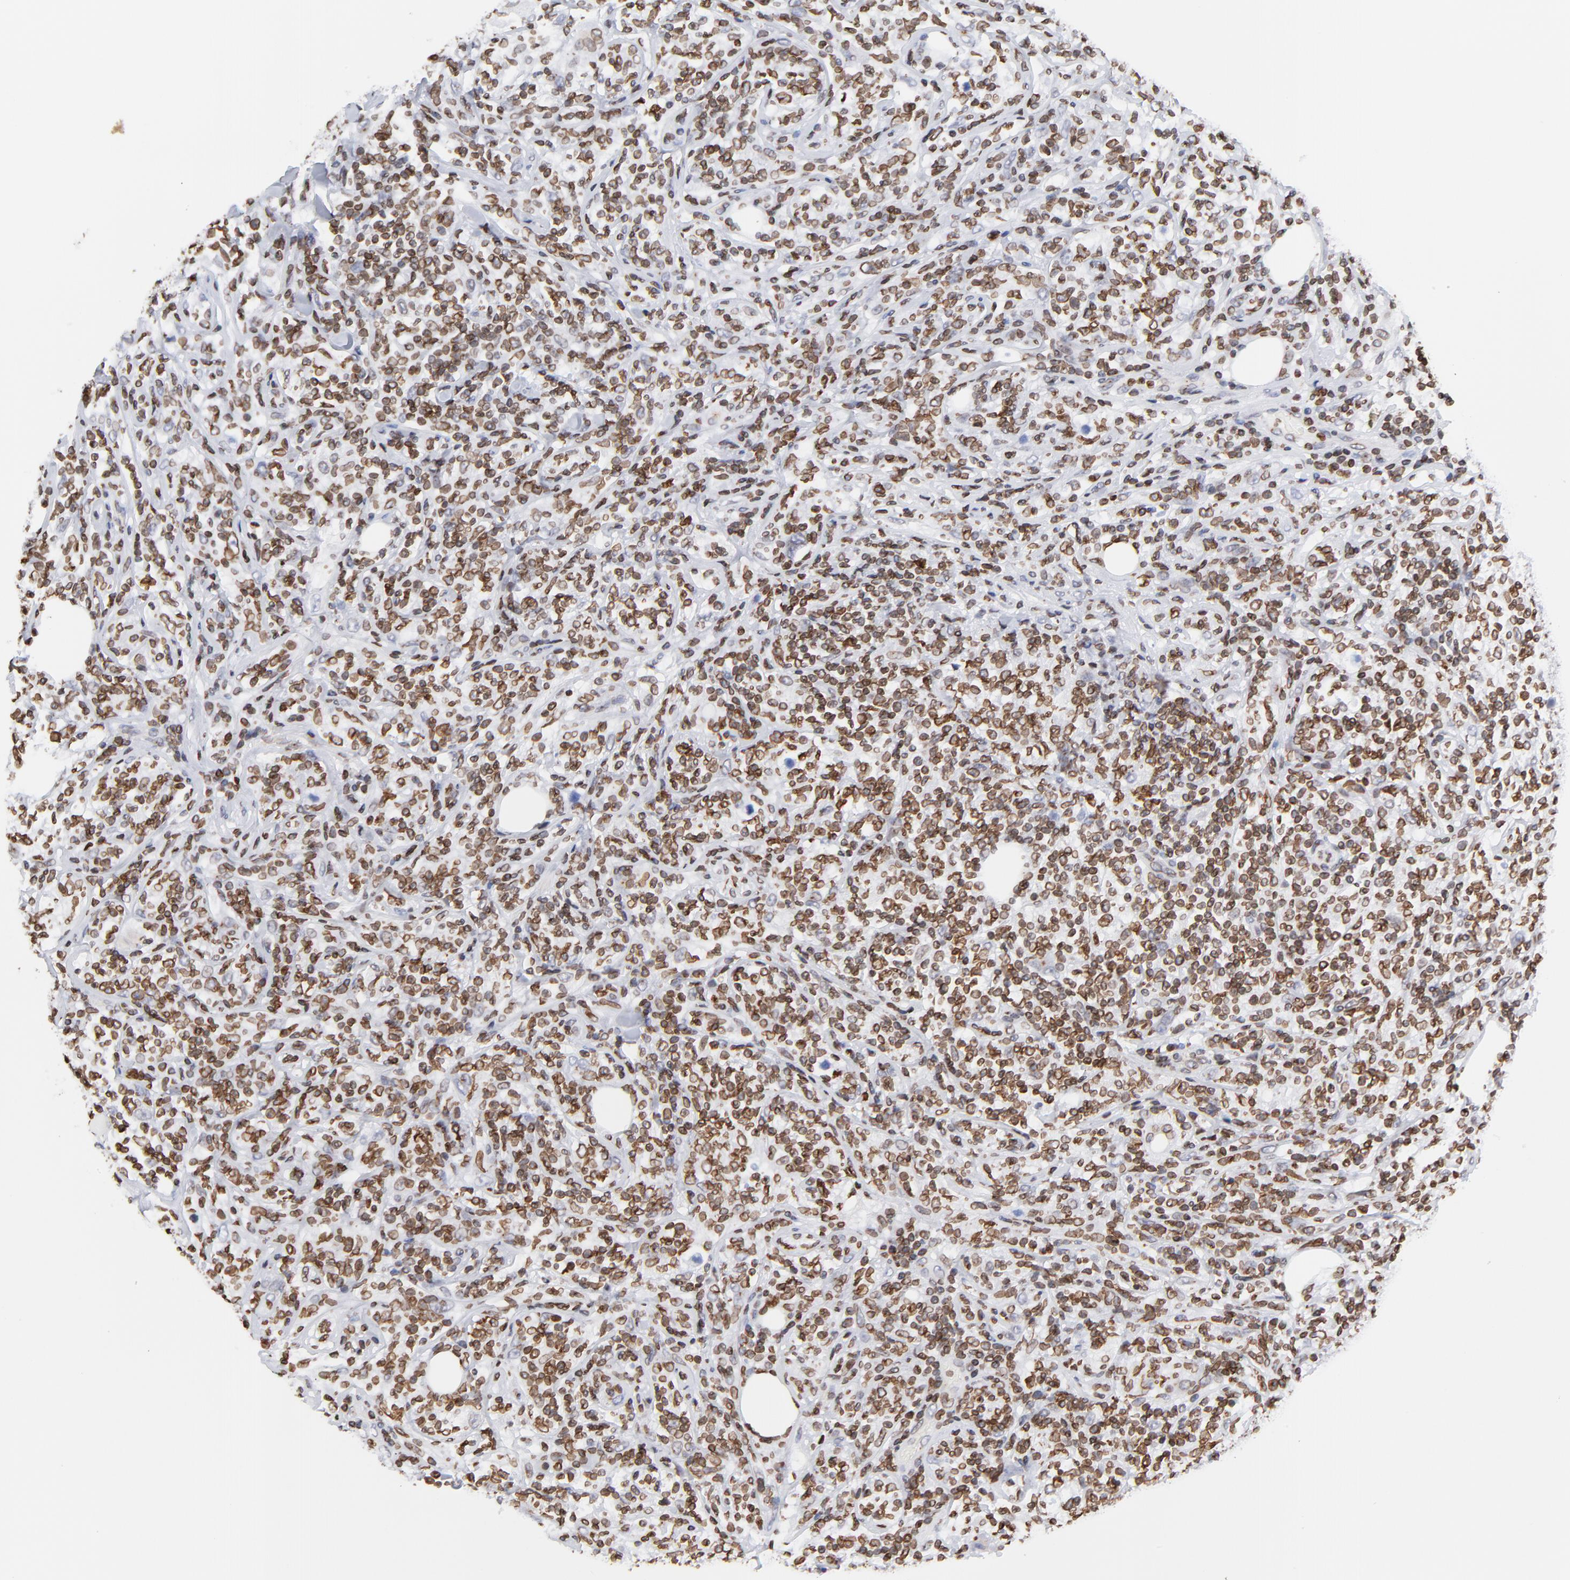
{"staining": {"intensity": "strong", "quantity": ">75%", "location": "cytoplasmic/membranous,nuclear"}, "tissue": "lymphoma", "cell_type": "Tumor cells", "image_type": "cancer", "snomed": [{"axis": "morphology", "description": "Malignant lymphoma, non-Hodgkin's type, High grade"}, {"axis": "topography", "description": "Lymph node"}], "caption": "IHC (DAB) staining of human lymphoma displays strong cytoplasmic/membranous and nuclear protein staining in about >75% of tumor cells.", "gene": "THAP7", "patient": {"sex": "female", "age": 84}}